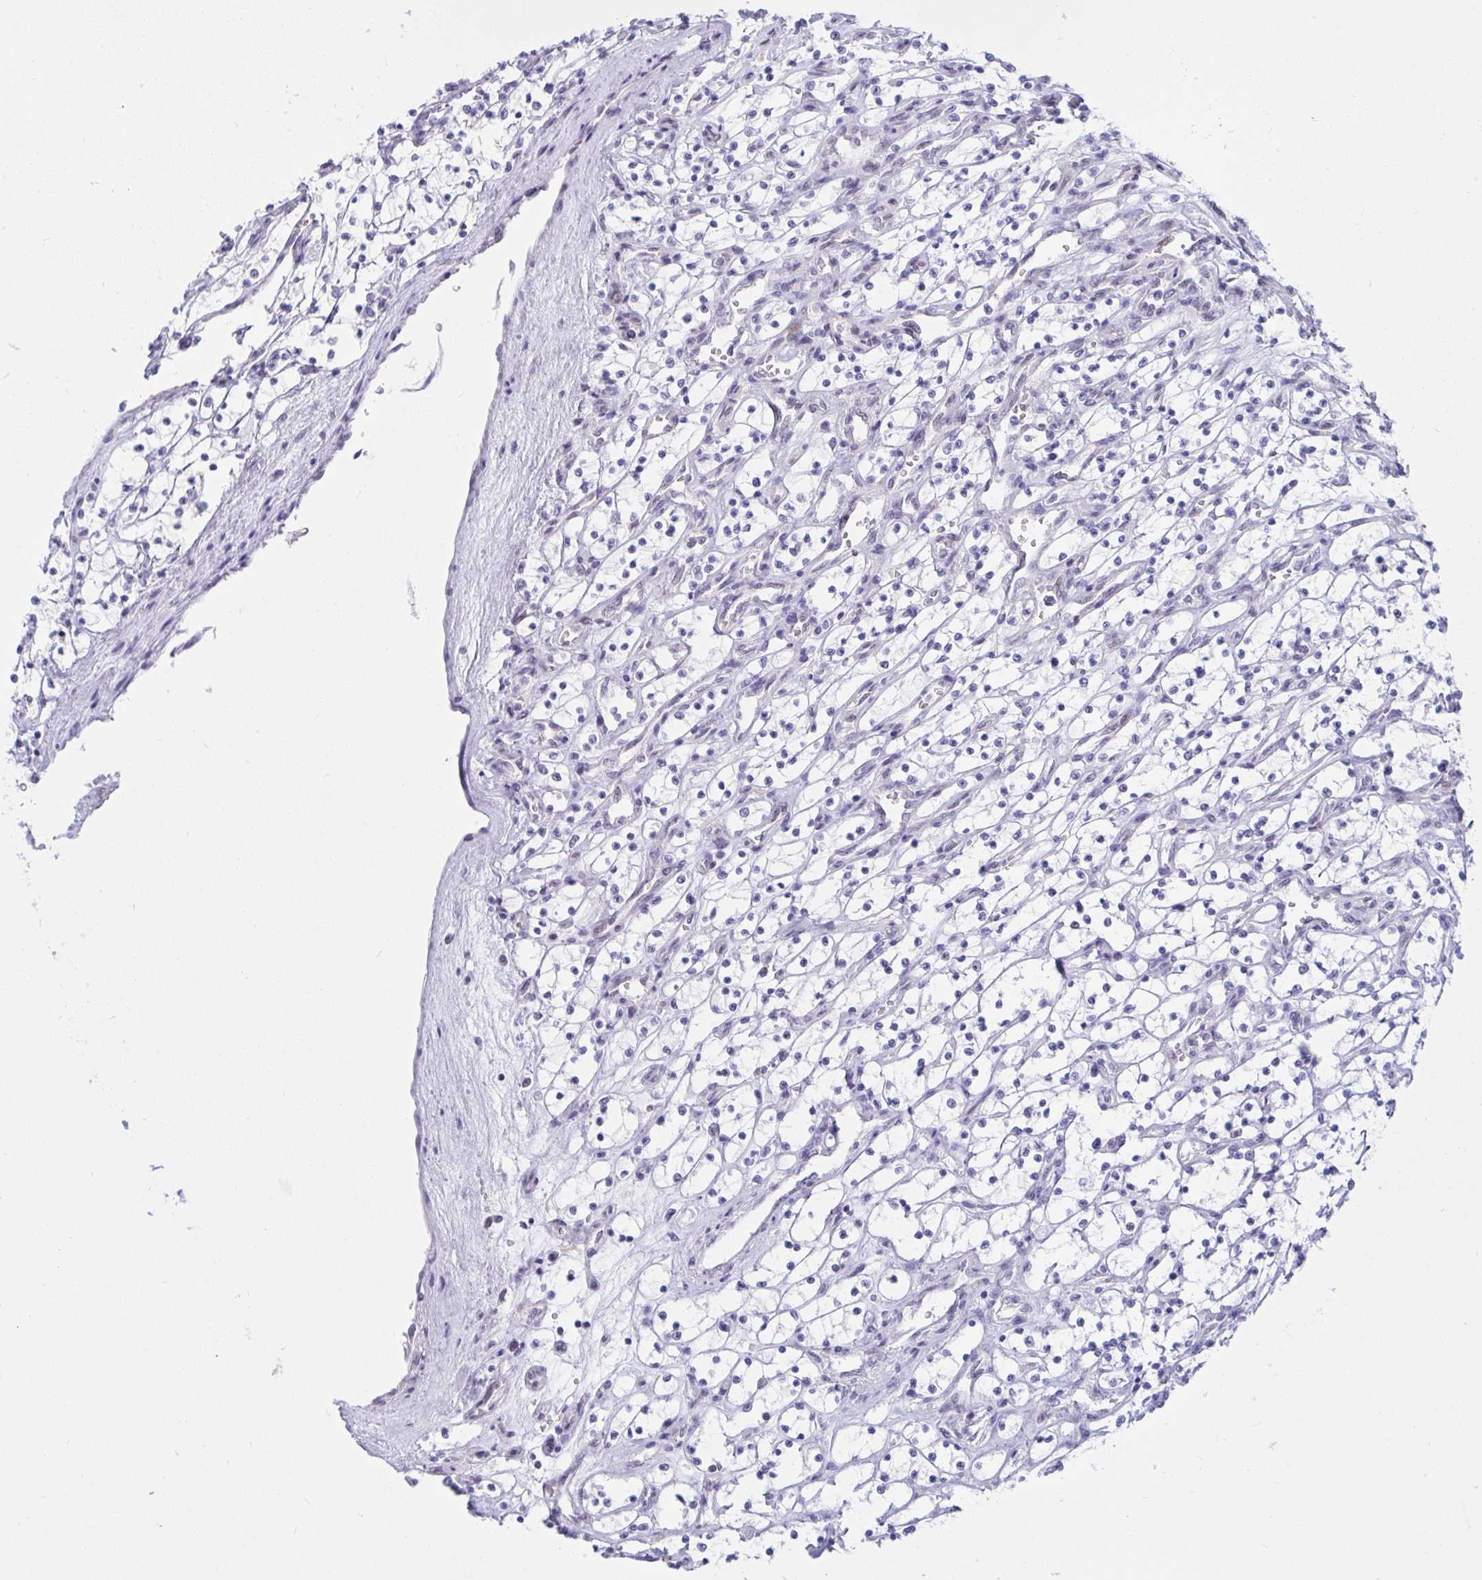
{"staining": {"intensity": "negative", "quantity": "none", "location": "none"}, "tissue": "renal cancer", "cell_type": "Tumor cells", "image_type": "cancer", "snomed": [{"axis": "morphology", "description": "Adenocarcinoma, NOS"}, {"axis": "topography", "description": "Kidney"}], "caption": "Tumor cells are negative for protein expression in human renal cancer.", "gene": "IKZF2", "patient": {"sex": "female", "age": 69}}